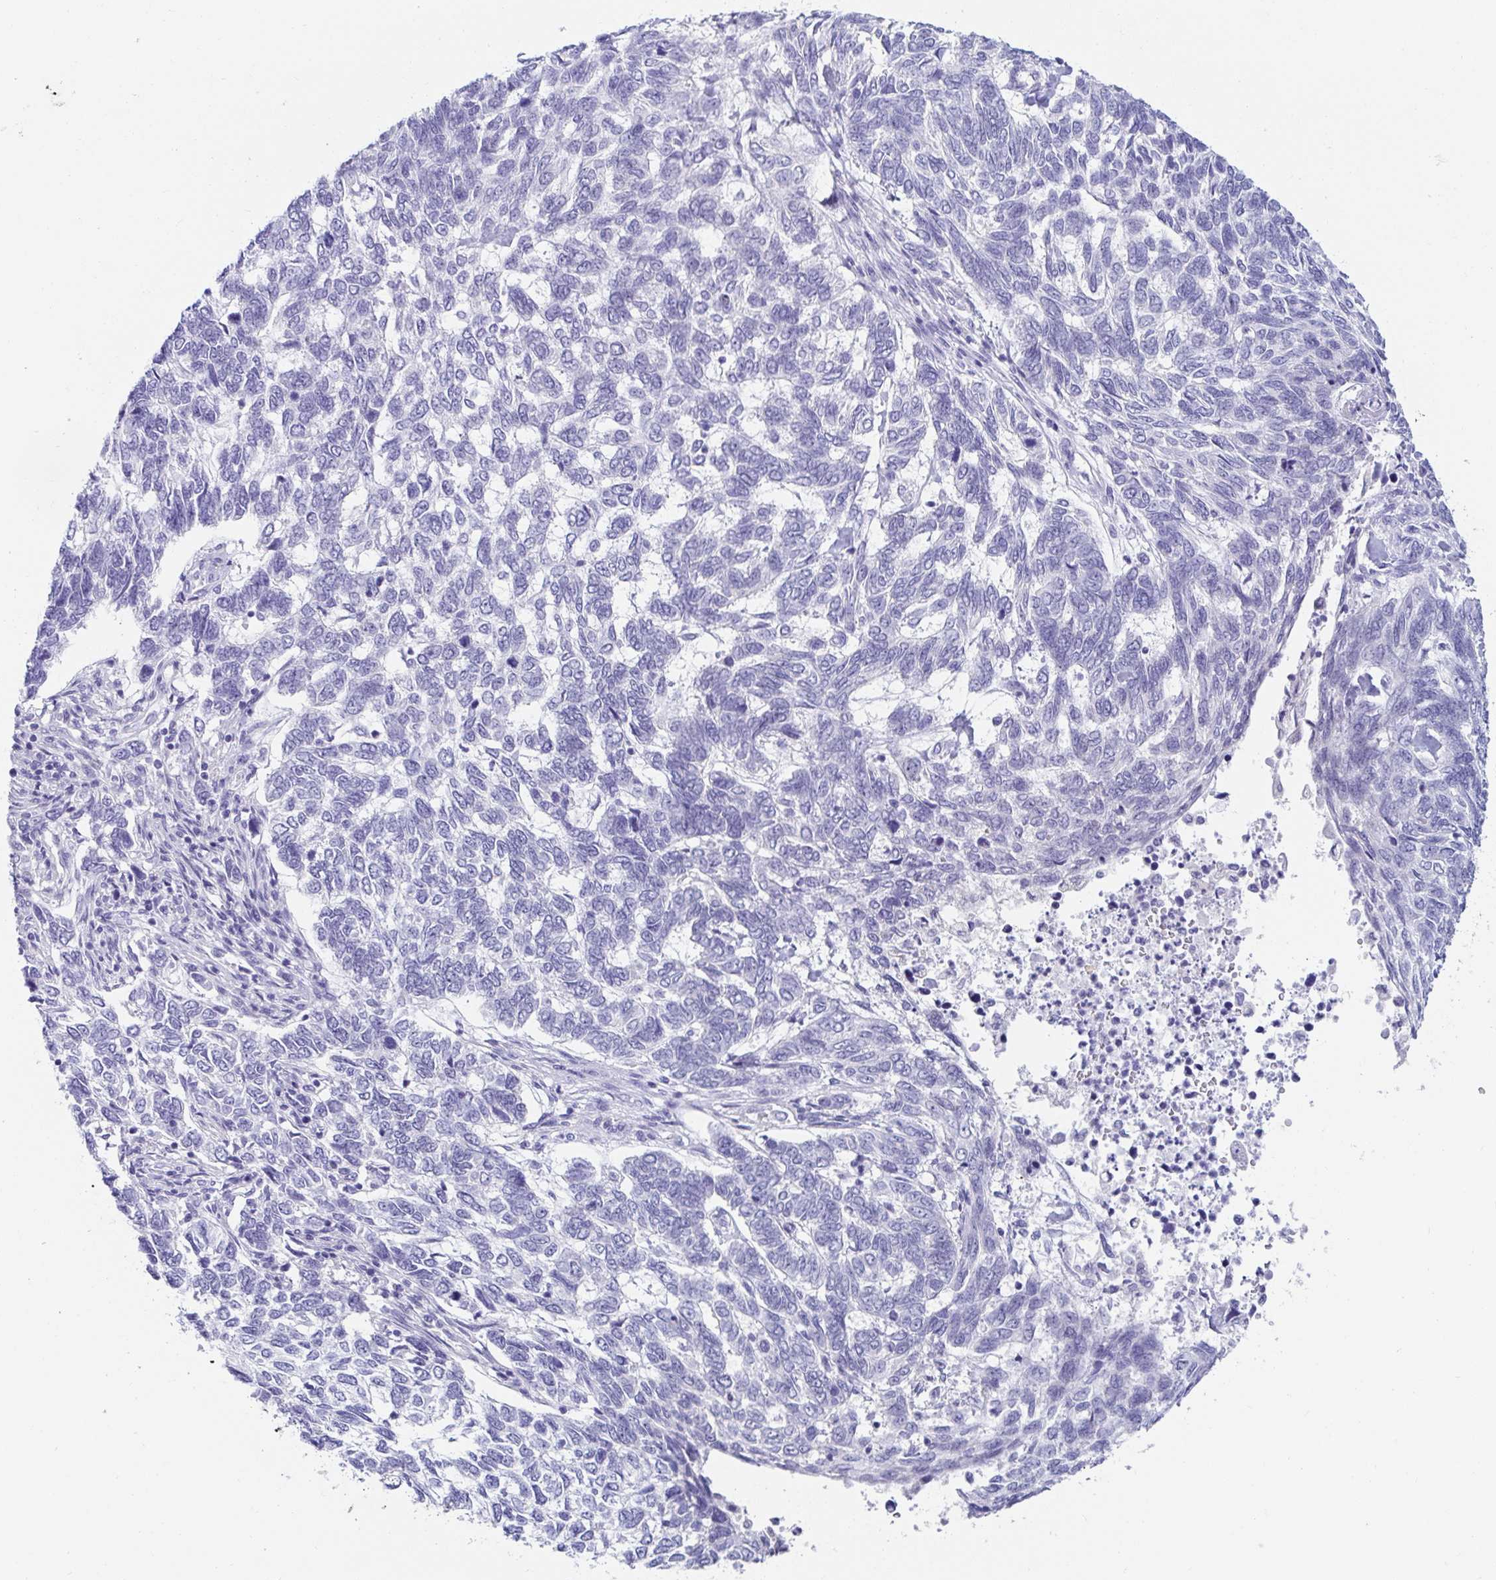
{"staining": {"intensity": "negative", "quantity": "none", "location": "none"}, "tissue": "skin cancer", "cell_type": "Tumor cells", "image_type": "cancer", "snomed": [{"axis": "morphology", "description": "Basal cell carcinoma"}, {"axis": "topography", "description": "Skin"}], "caption": "Tumor cells are negative for brown protein staining in basal cell carcinoma (skin). (Brightfield microscopy of DAB (3,3'-diaminobenzidine) immunohistochemistry at high magnification).", "gene": "OR10K1", "patient": {"sex": "female", "age": 65}}